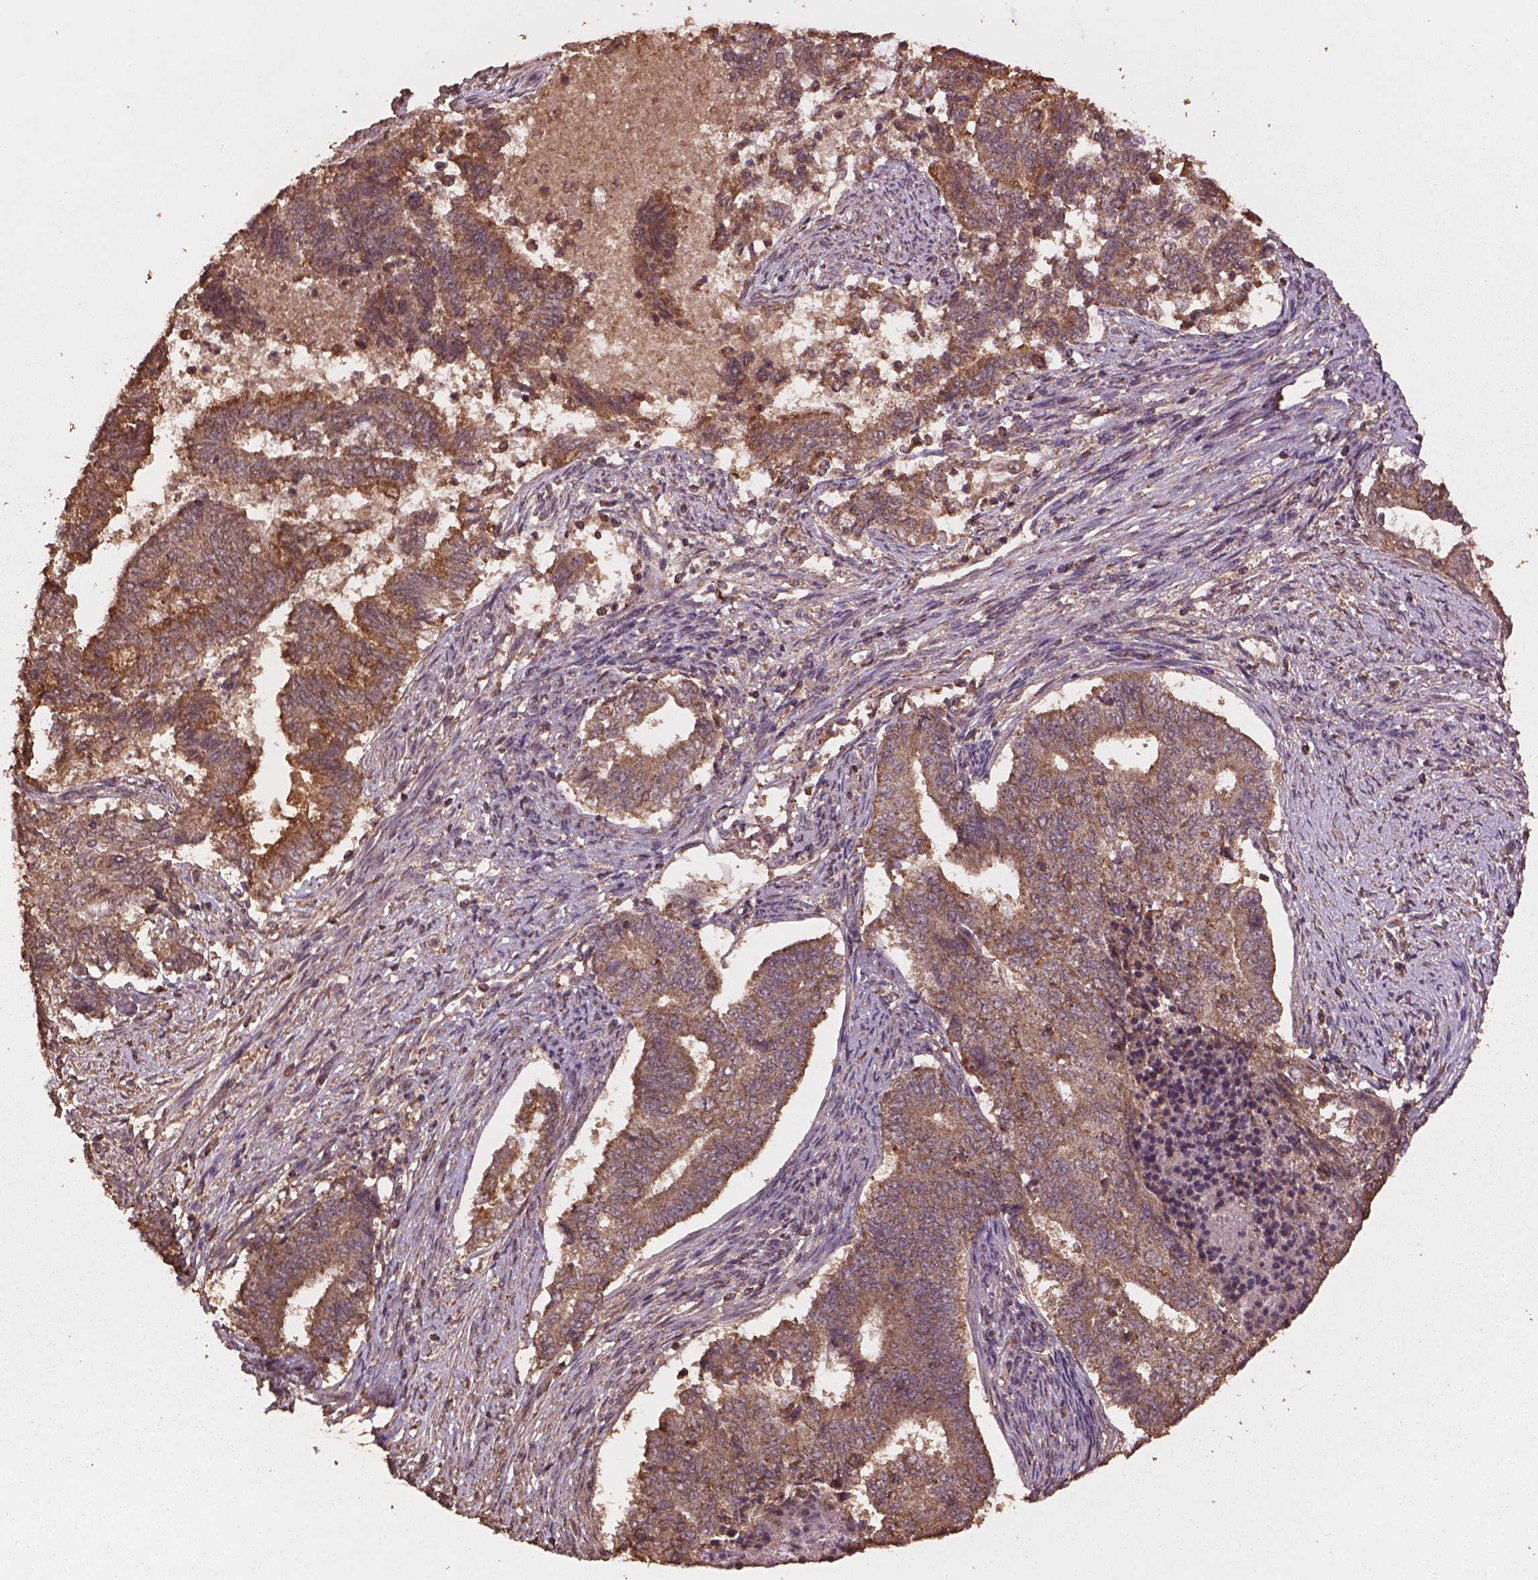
{"staining": {"intensity": "moderate", "quantity": ">75%", "location": "cytoplasmic/membranous"}, "tissue": "endometrial cancer", "cell_type": "Tumor cells", "image_type": "cancer", "snomed": [{"axis": "morphology", "description": "Adenocarcinoma, NOS"}, {"axis": "topography", "description": "Endometrium"}], "caption": "About >75% of tumor cells in endometrial cancer (adenocarcinoma) exhibit moderate cytoplasmic/membranous protein expression as visualized by brown immunohistochemical staining.", "gene": "BABAM1", "patient": {"sex": "female", "age": 65}}